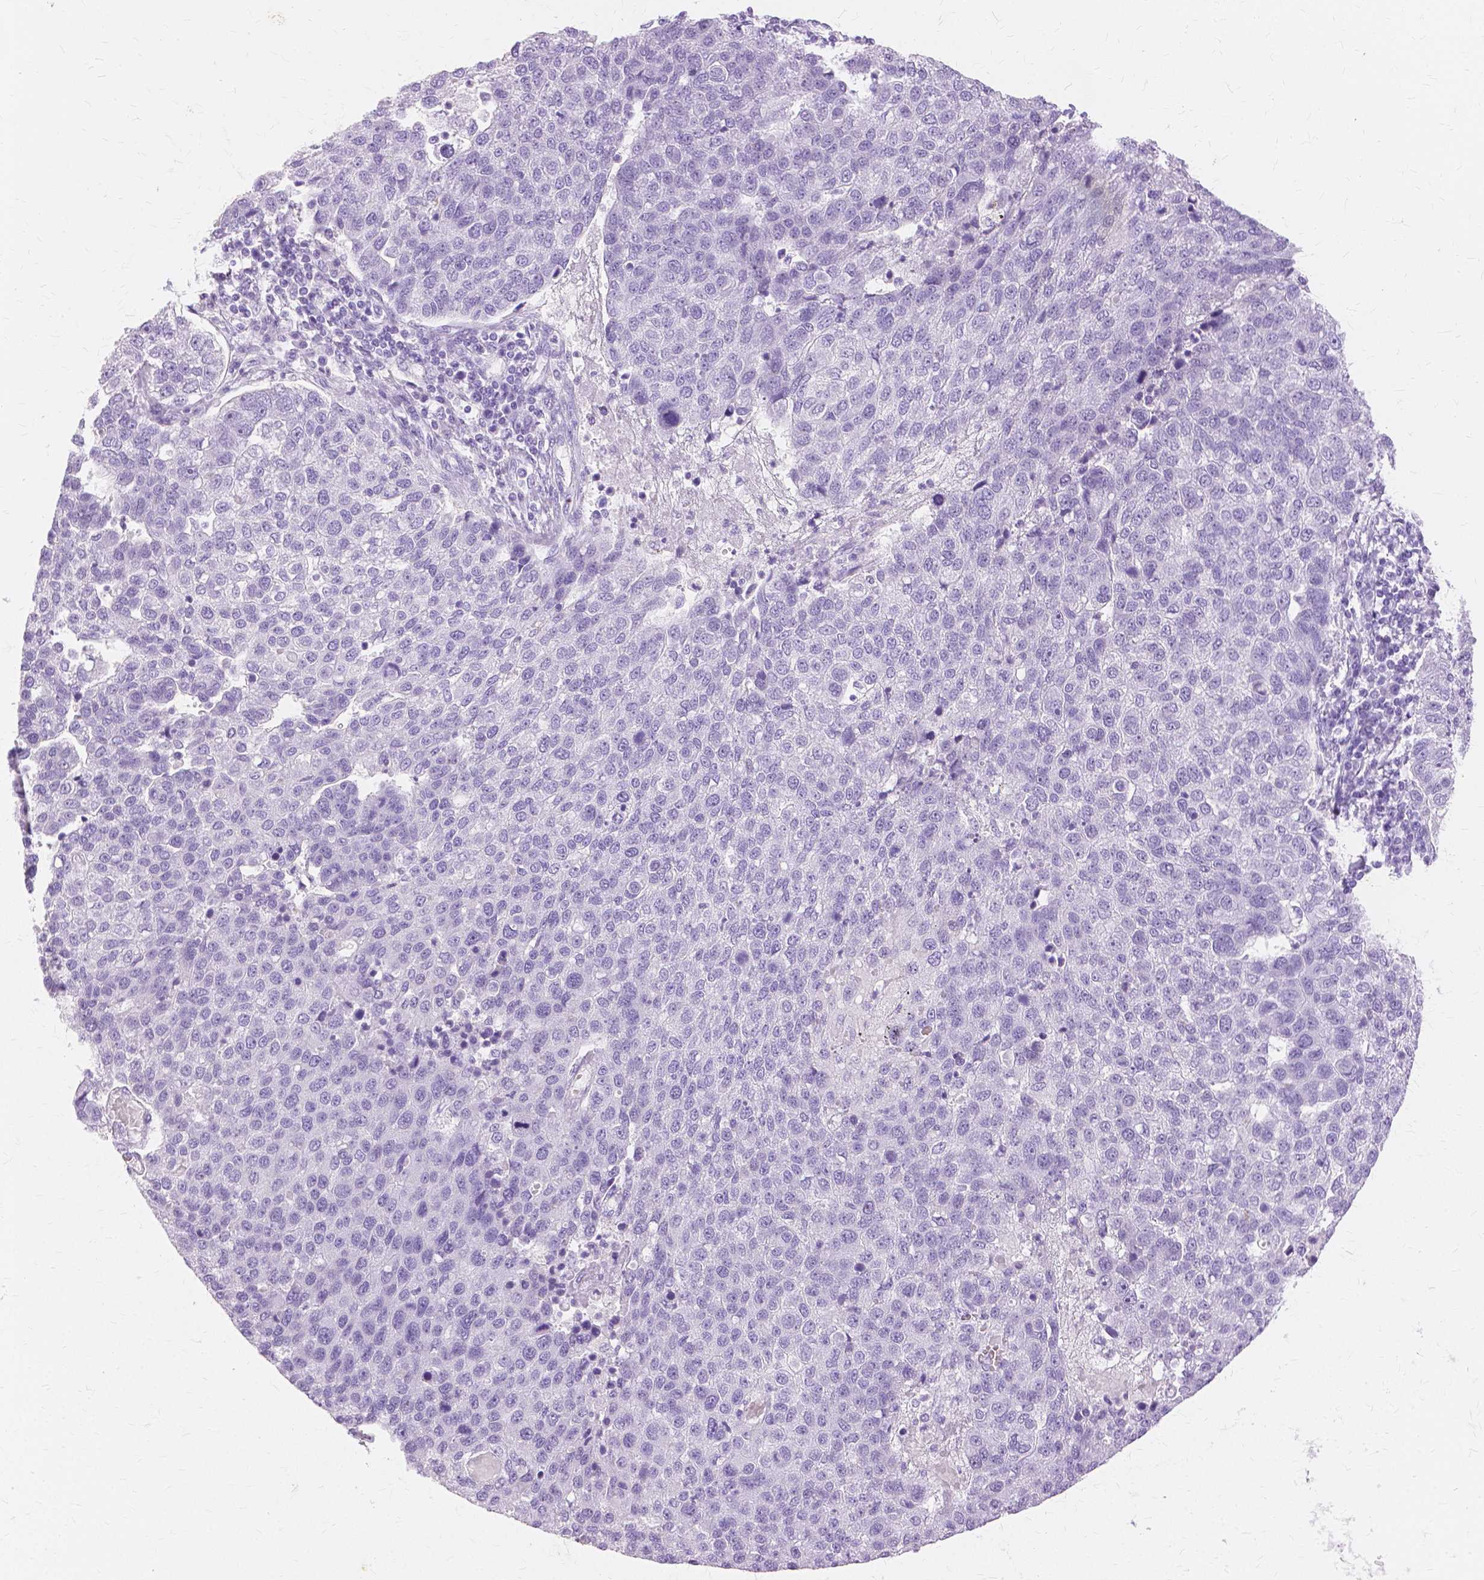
{"staining": {"intensity": "negative", "quantity": "none", "location": "none"}, "tissue": "pancreatic cancer", "cell_type": "Tumor cells", "image_type": "cancer", "snomed": [{"axis": "morphology", "description": "Adenocarcinoma, NOS"}, {"axis": "topography", "description": "Pancreas"}], "caption": "Tumor cells are negative for brown protein staining in pancreatic cancer (adenocarcinoma).", "gene": "TGM1", "patient": {"sex": "female", "age": 61}}